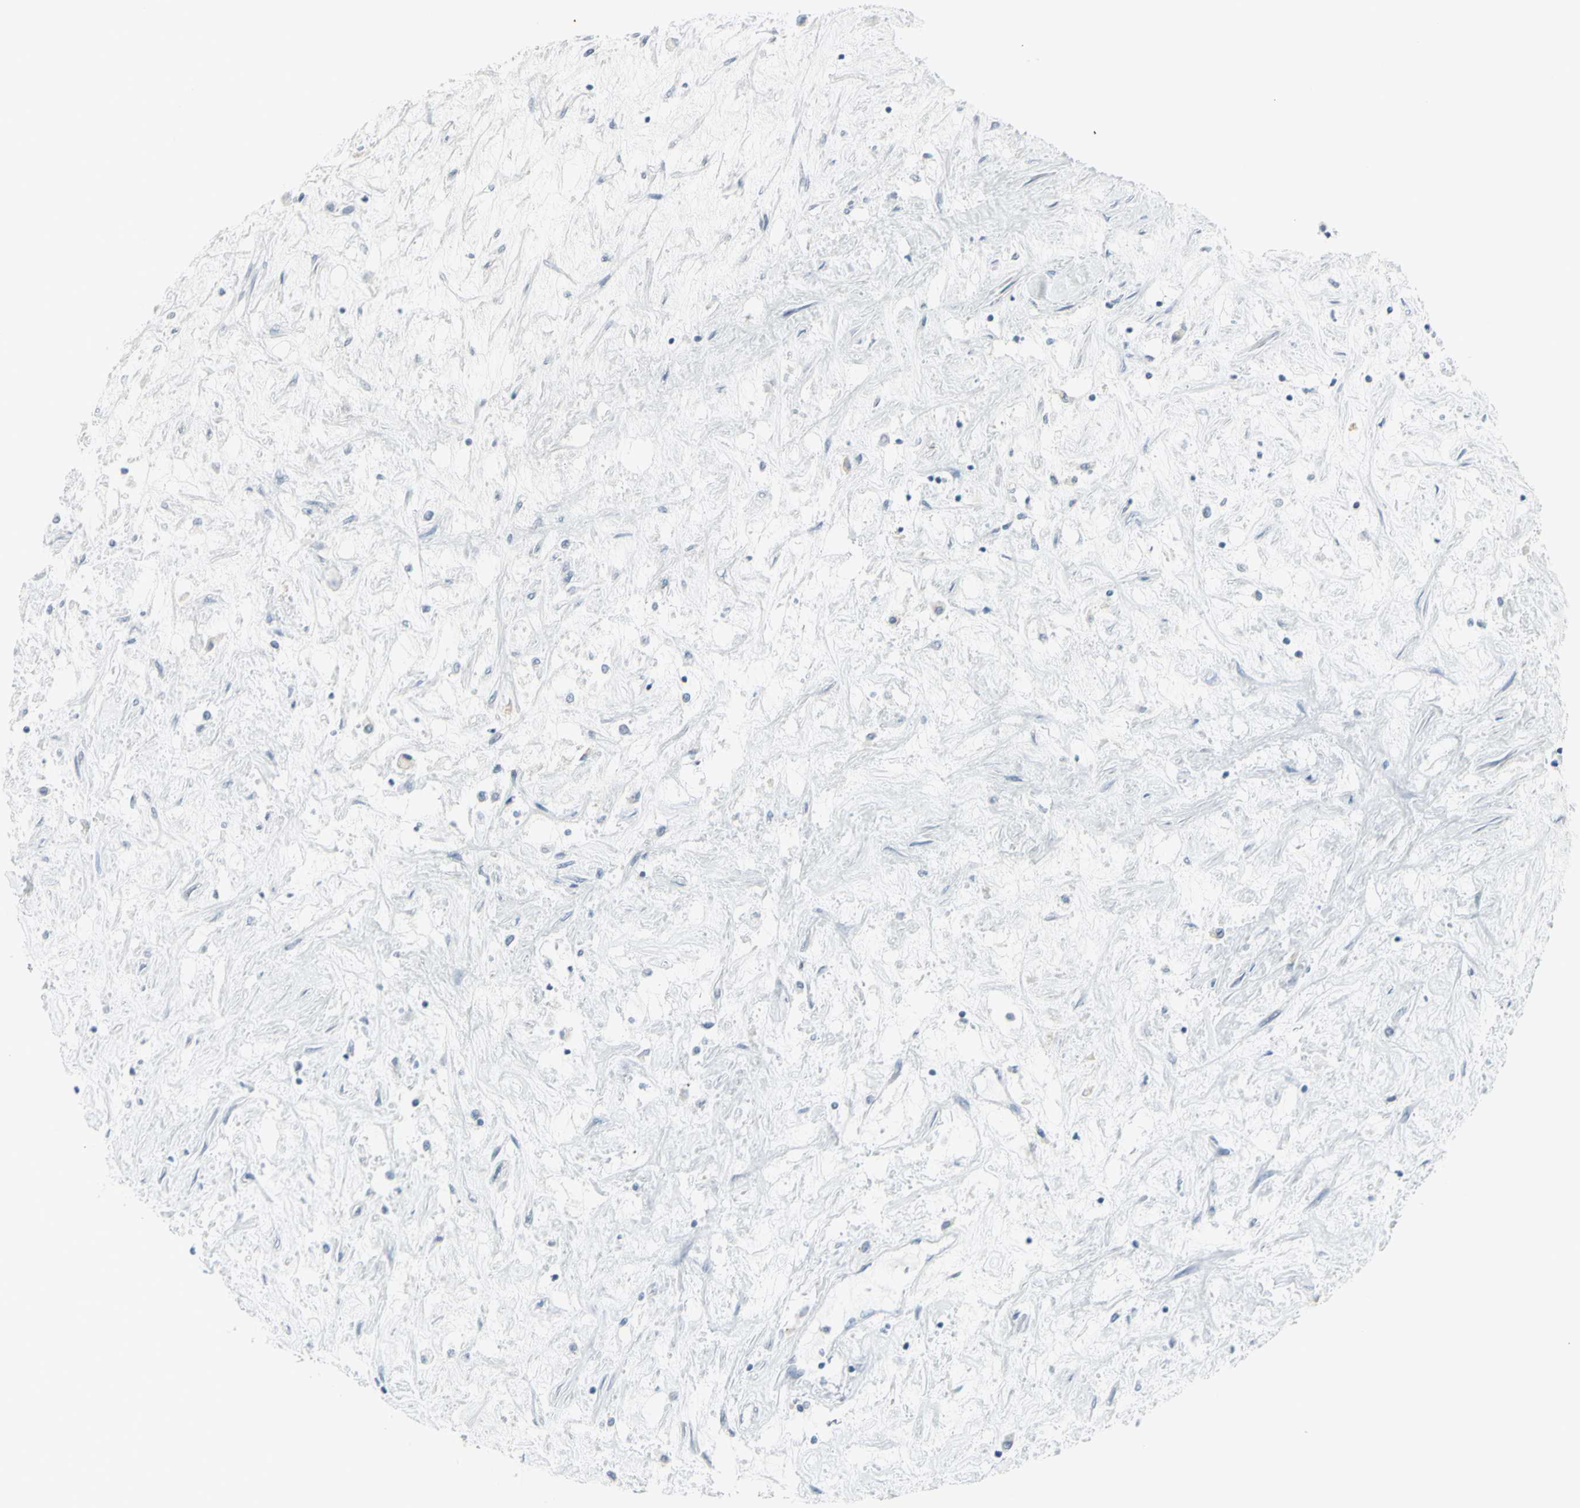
{"staining": {"intensity": "negative", "quantity": "none", "location": "none"}, "tissue": "renal cancer", "cell_type": "Tumor cells", "image_type": "cancer", "snomed": [{"axis": "morphology", "description": "Adenocarcinoma, NOS"}, {"axis": "topography", "description": "Kidney"}], "caption": "This is an IHC photomicrograph of human renal cancer (adenocarcinoma). There is no positivity in tumor cells.", "gene": "RAB3A", "patient": {"sex": "male", "age": 68}}